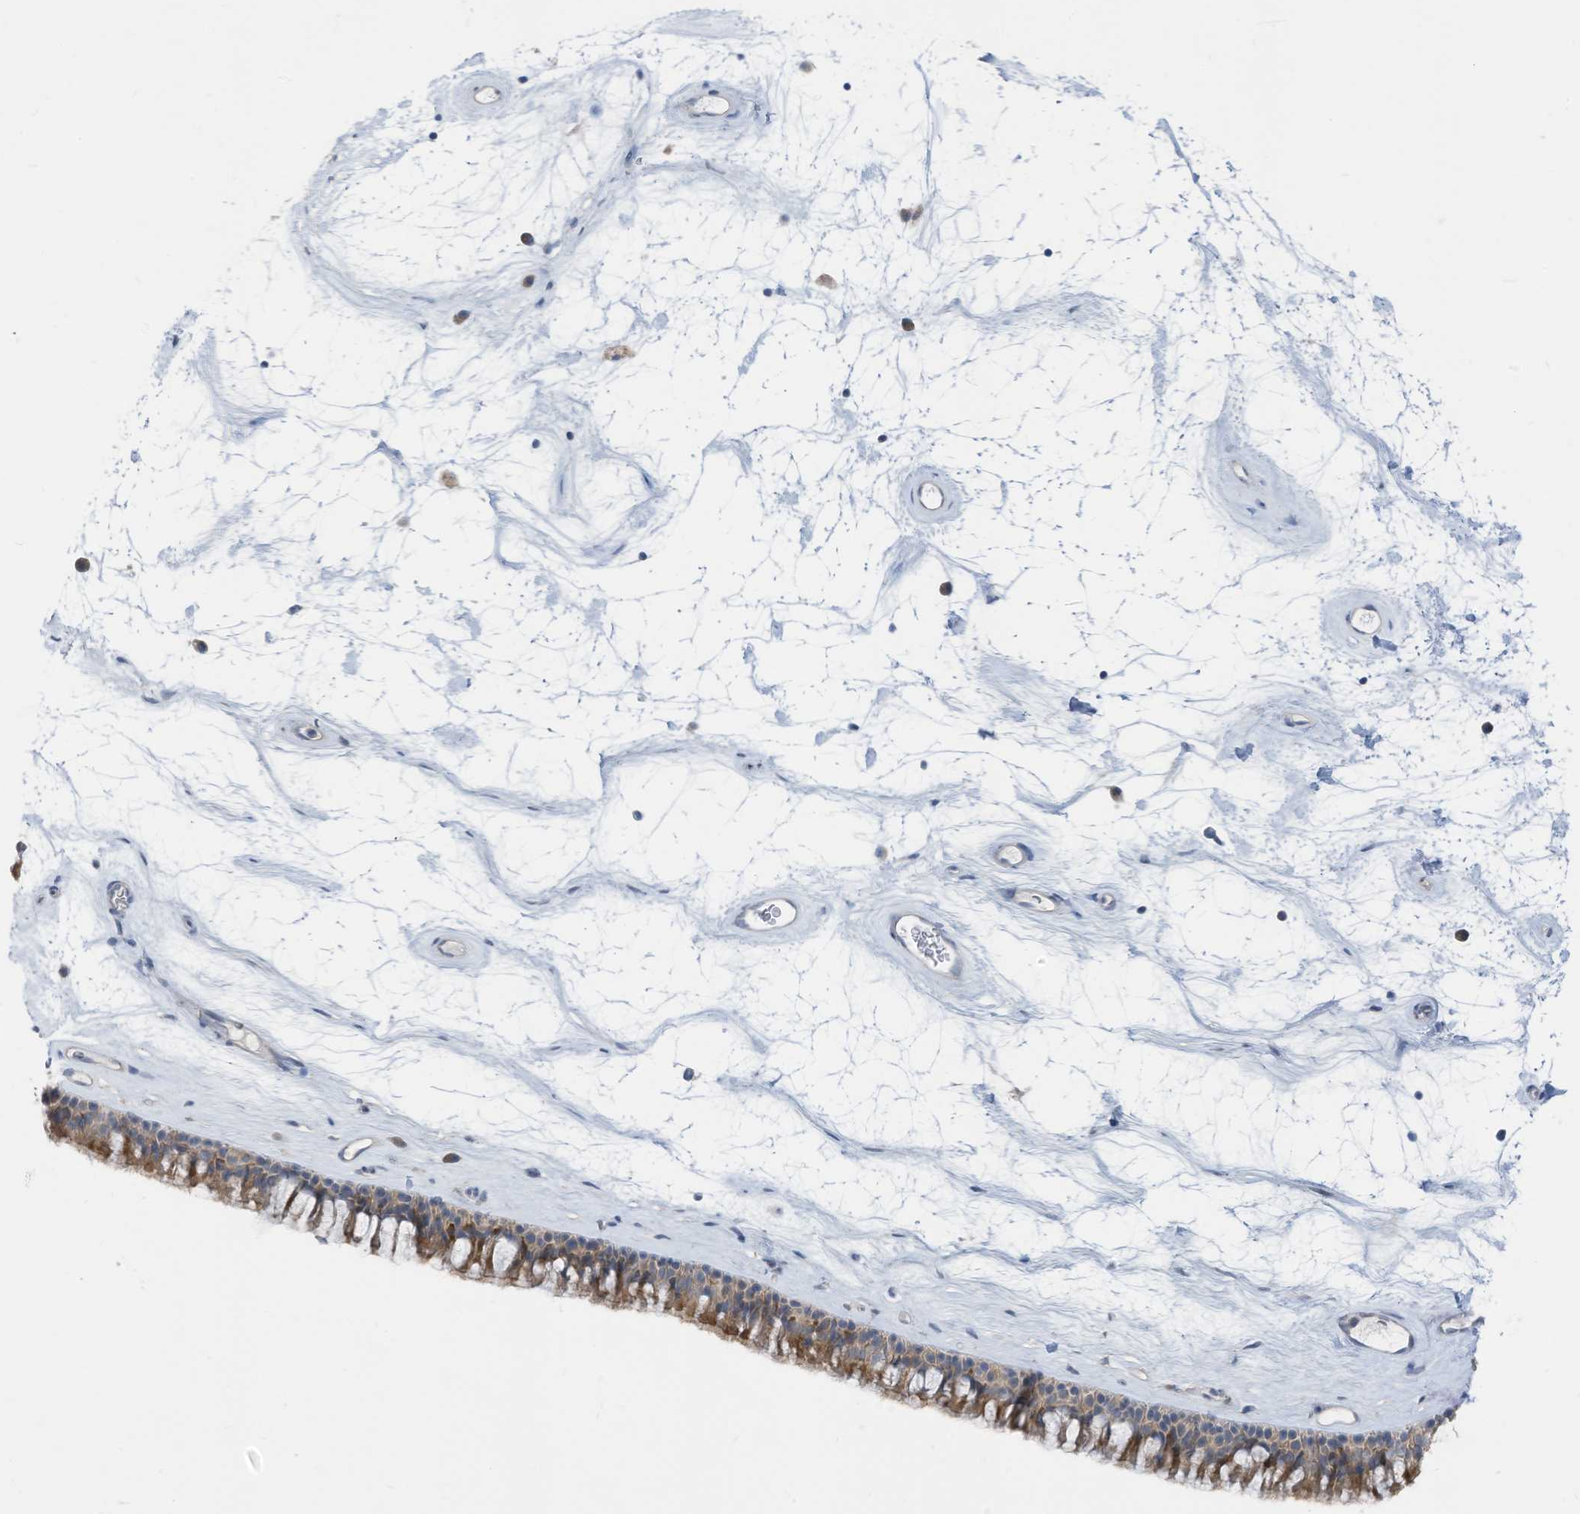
{"staining": {"intensity": "moderate", "quantity": "25%-75%", "location": "cytoplasmic/membranous"}, "tissue": "nasopharynx", "cell_type": "Respiratory epithelial cells", "image_type": "normal", "snomed": [{"axis": "morphology", "description": "Normal tissue, NOS"}, {"axis": "topography", "description": "Nasopharynx"}], "caption": "A histopathology image showing moderate cytoplasmic/membranous staining in approximately 25%-75% of respiratory epithelial cells in benign nasopharynx, as visualized by brown immunohistochemical staining.", "gene": "LDAH", "patient": {"sex": "male", "age": 64}}